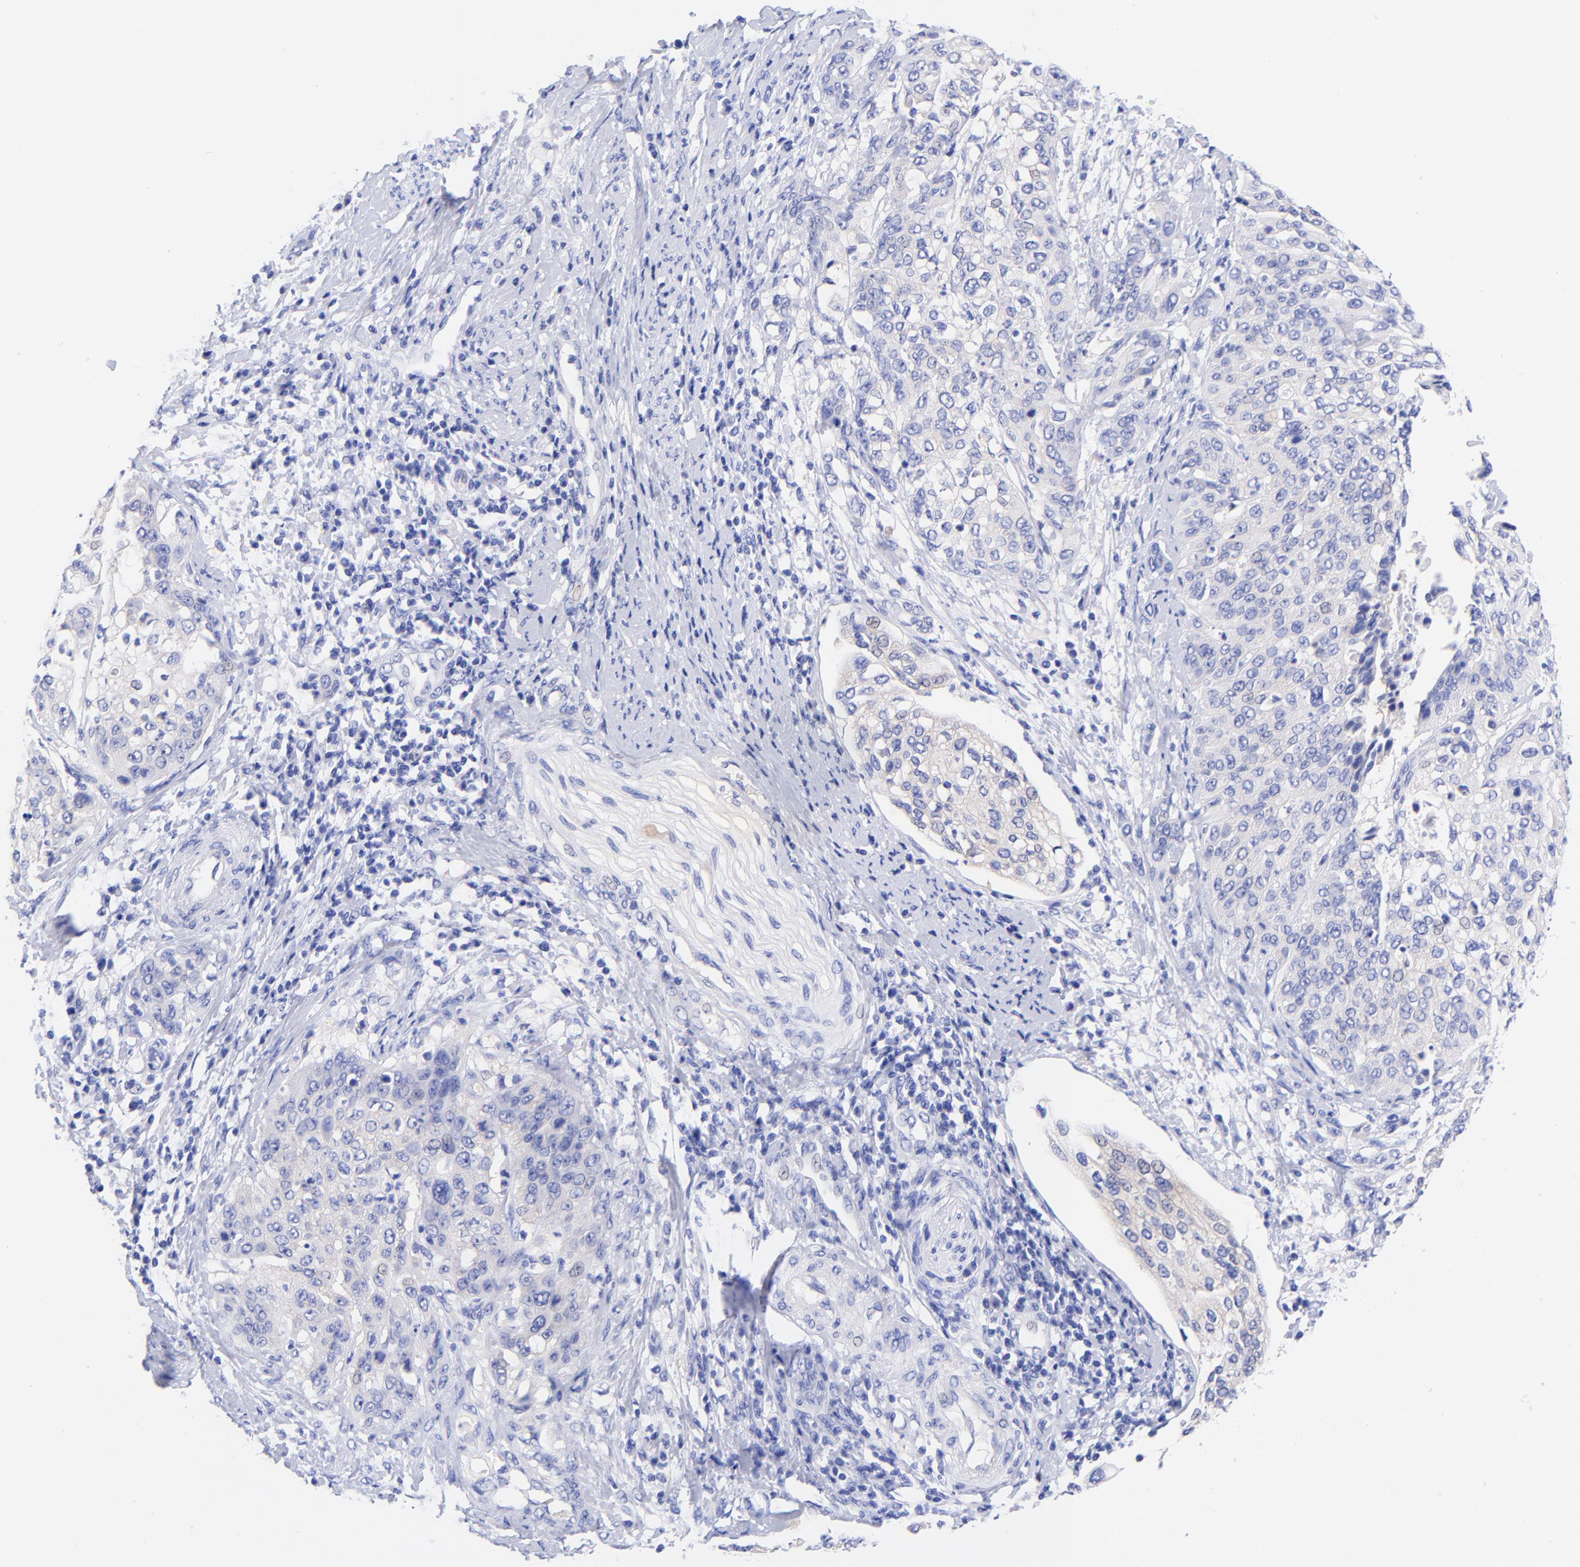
{"staining": {"intensity": "negative", "quantity": "none", "location": "none"}, "tissue": "cervical cancer", "cell_type": "Tumor cells", "image_type": "cancer", "snomed": [{"axis": "morphology", "description": "Squamous cell carcinoma, NOS"}, {"axis": "topography", "description": "Cervix"}], "caption": "DAB immunohistochemical staining of human cervical squamous cell carcinoma exhibits no significant positivity in tumor cells.", "gene": "GPHN", "patient": {"sex": "female", "age": 41}}